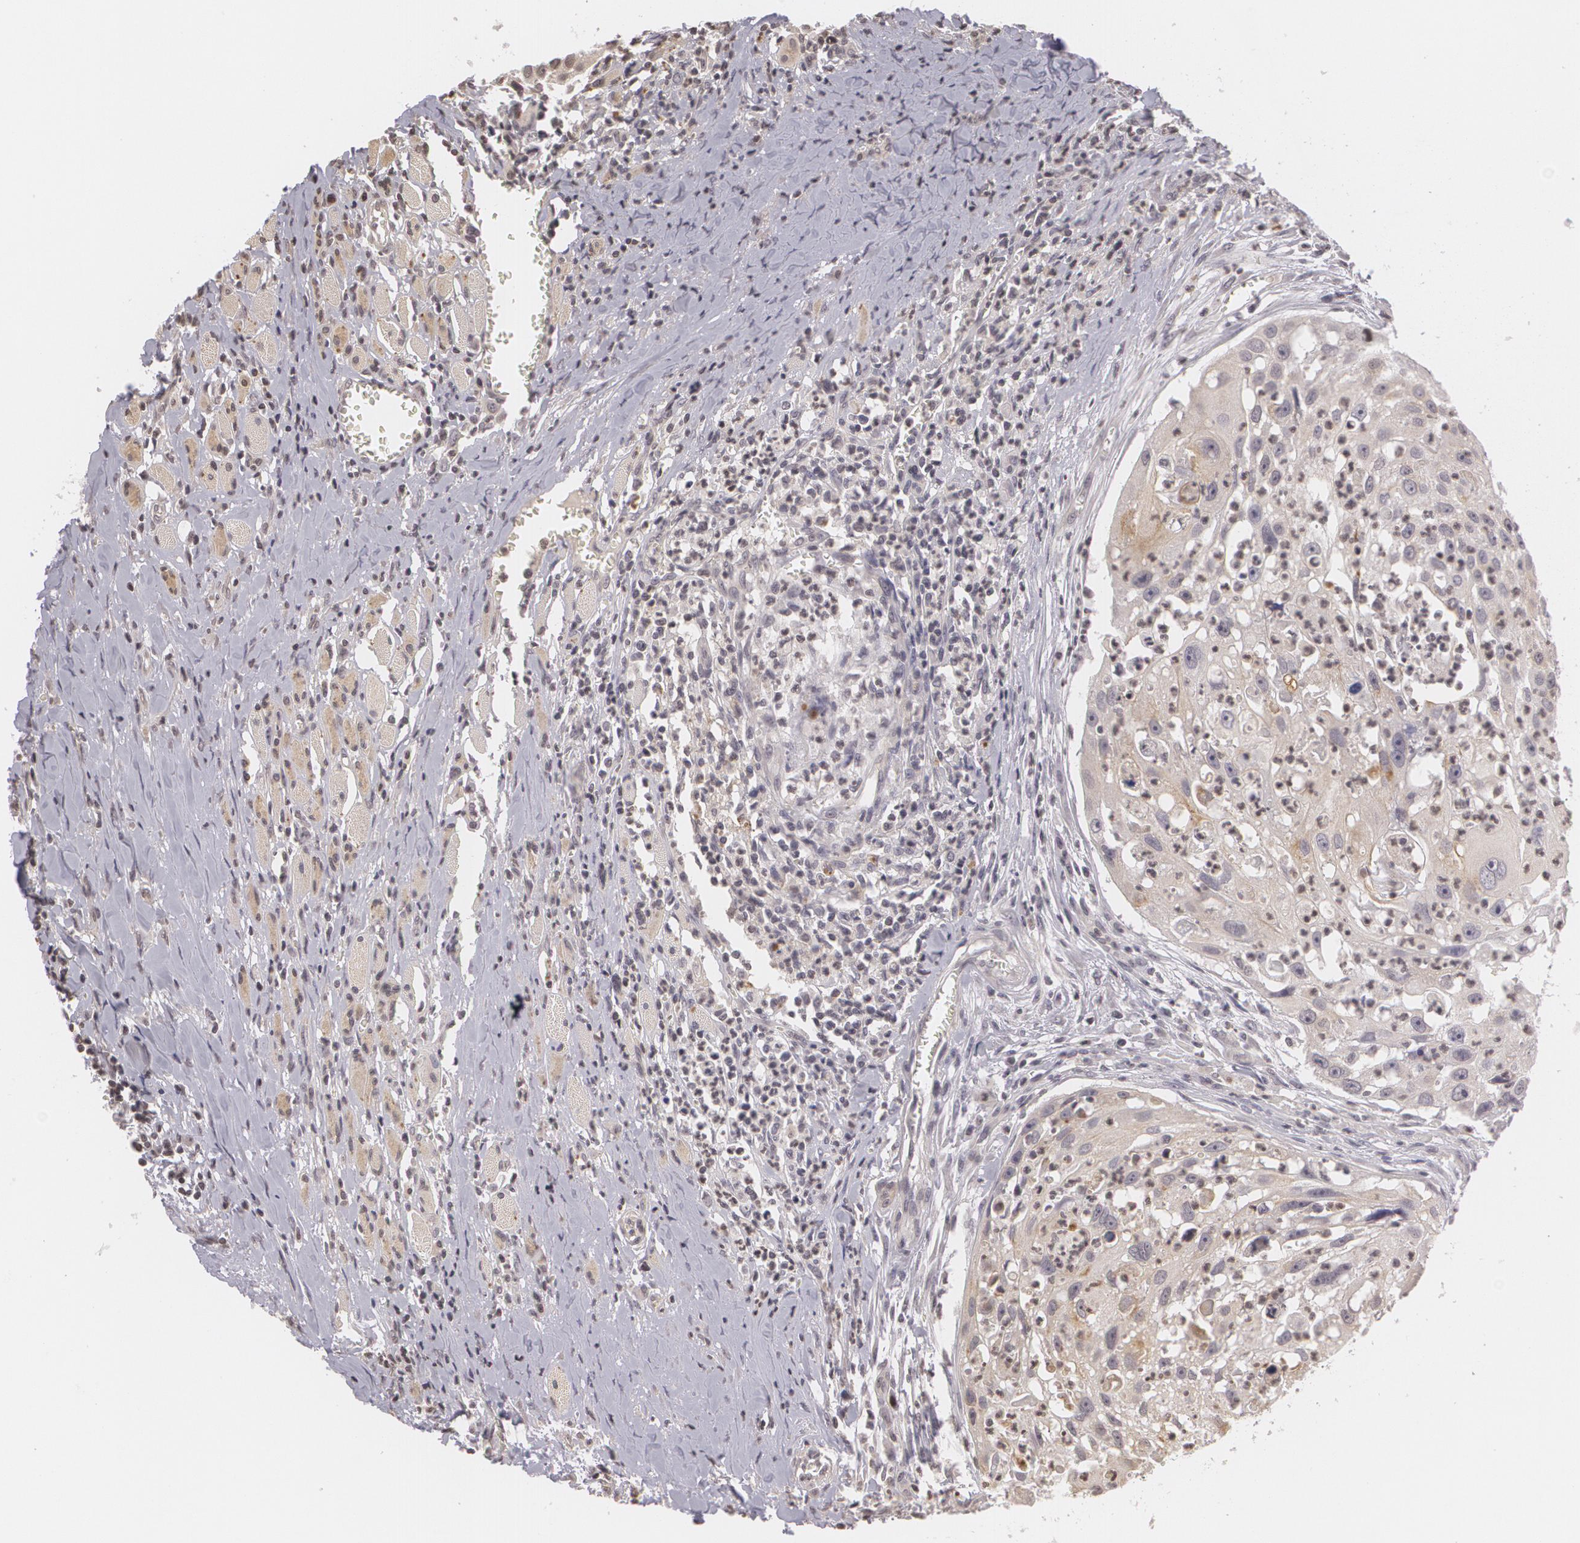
{"staining": {"intensity": "negative", "quantity": "none", "location": "none"}, "tissue": "head and neck cancer", "cell_type": "Tumor cells", "image_type": "cancer", "snomed": [{"axis": "morphology", "description": "Squamous cell carcinoma, NOS"}, {"axis": "topography", "description": "Head-Neck"}], "caption": "Immunohistochemistry (IHC) photomicrograph of neoplastic tissue: head and neck cancer (squamous cell carcinoma) stained with DAB (3,3'-diaminobenzidine) shows no significant protein expression in tumor cells.", "gene": "MUC1", "patient": {"sex": "male", "age": 64}}